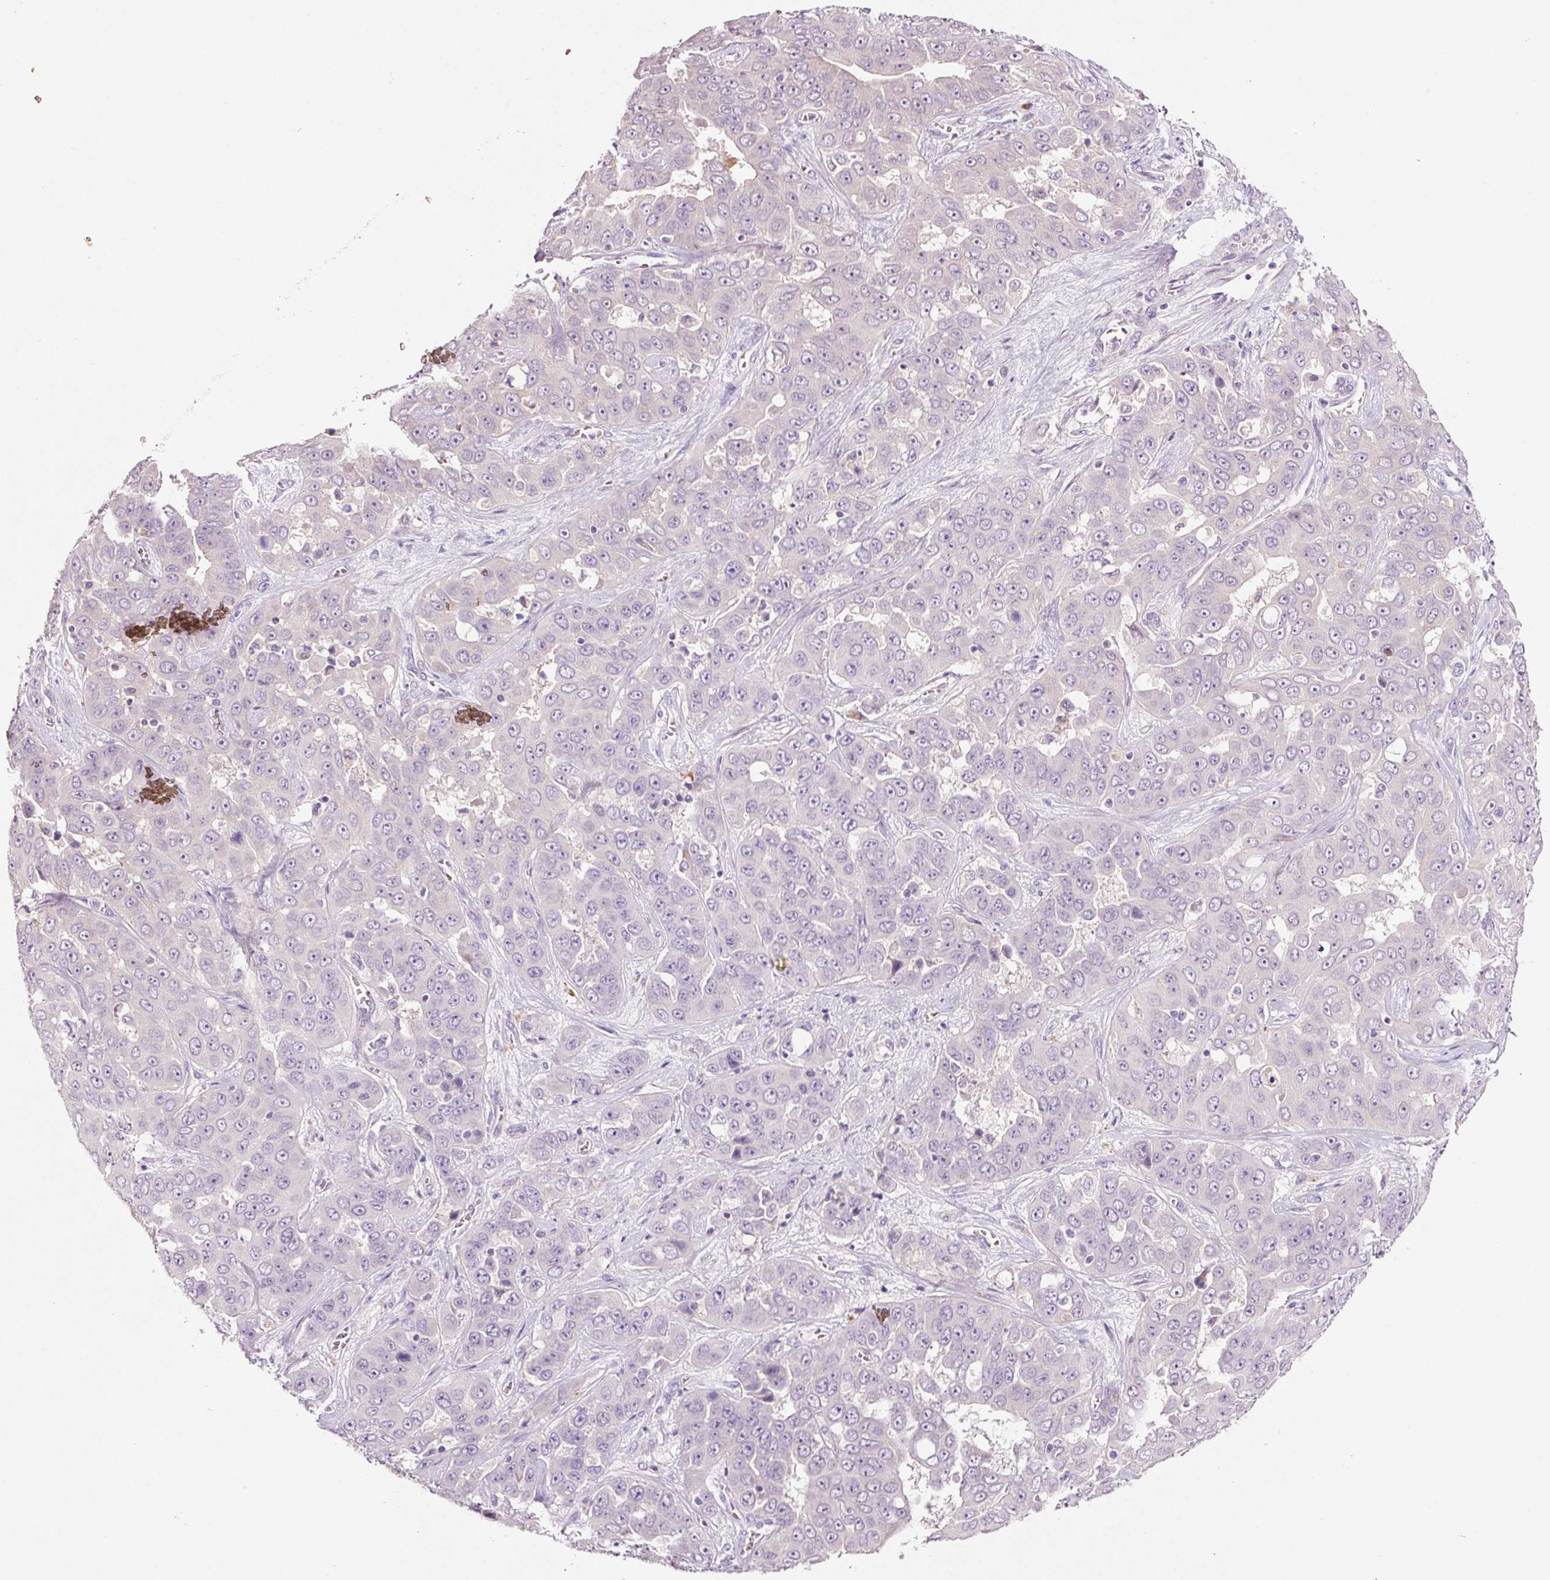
{"staining": {"intensity": "negative", "quantity": "none", "location": "none"}, "tissue": "liver cancer", "cell_type": "Tumor cells", "image_type": "cancer", "snomed": [{"axis": "morphology", "description": "Cholangiocarcinoma"}, {"axis": "topography", "description": "Liver"}], "caption": "There is no significant staining in tumor cells of liver cancer.", "gene": "TENT5C", "patient": {"sex": "female", "age": 52}}